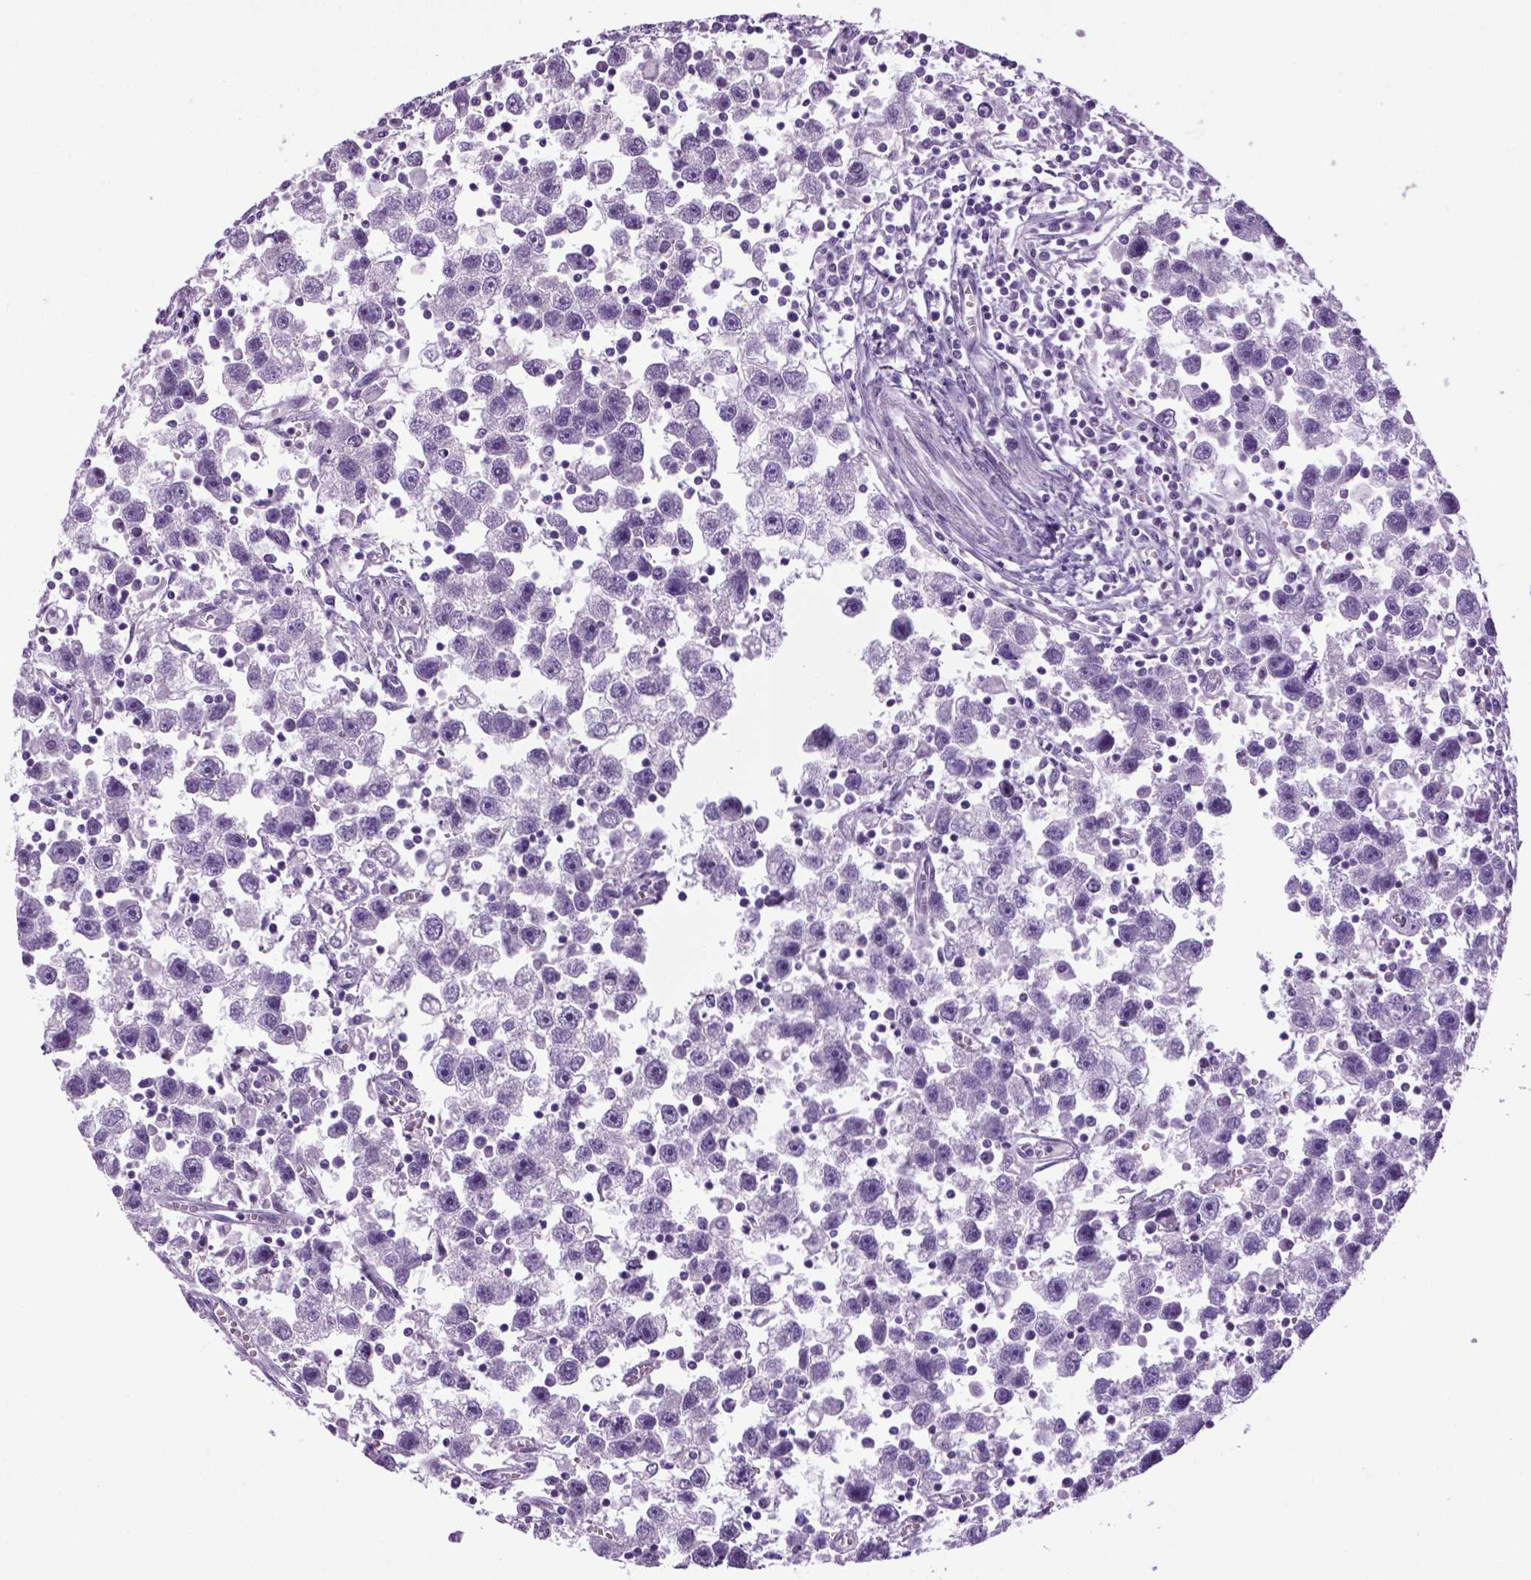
{"staining": {"intensity": "negative", "quantity": "none", "location": "none"}, "tissue": "testis cancer", "cell_type": "Tumor cells", "image_type": "cancer", "snomed": [{"axis": "morphology", "description": "Seminoma, NOS"}, {"axis": "topography", "description": "Testis"}], "caption": "Human testis cancer (seminoma) stained for a protein using IHC demonstrates no expression in tumor cells.", "gene": "HMCN2", "patient": {"sex": "male", "age": 30}}